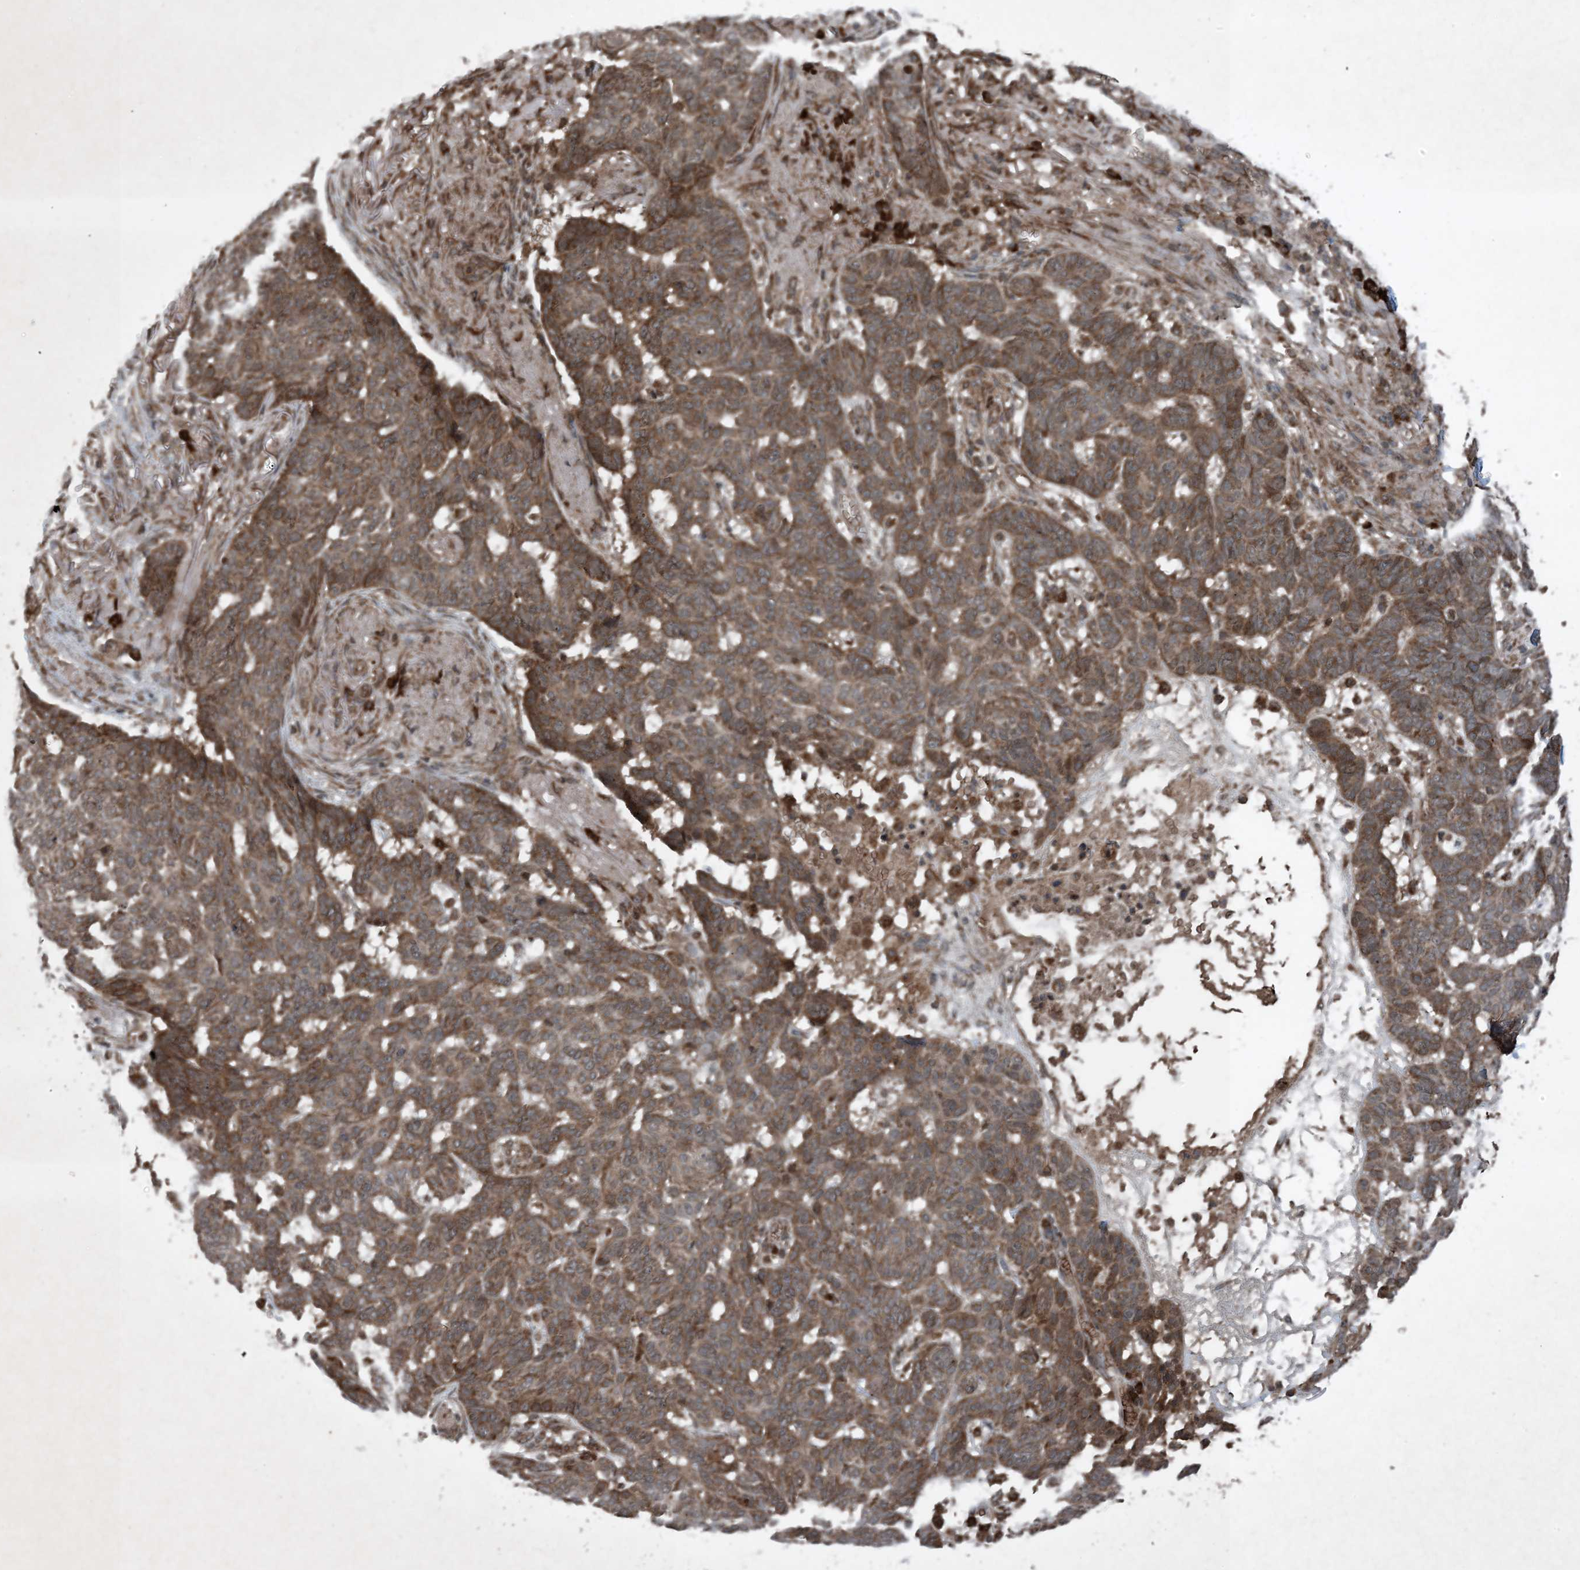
{"staining": {"intensity": "moderate", "quantity": ">75%", "location": "cytoplasmic/membranous"}, "tissue": "skin cancer", "cell_type": "Tumor cells", "image_type": "cancer", "snomed": [{"axis": "morphology", "description": "Basal cell carcinoma"}, {"axis": "topography", "description": "Skin"}], "caption": "Protein staining reveals moderate cytoplasmic/membranous expression in approximately >75% of tumor cells in skin cancer. The protein is shown in brown color, while the nuclei are stained blue.", "gene": "GNG5", "patient": {"sex": "male", "age": 85}}